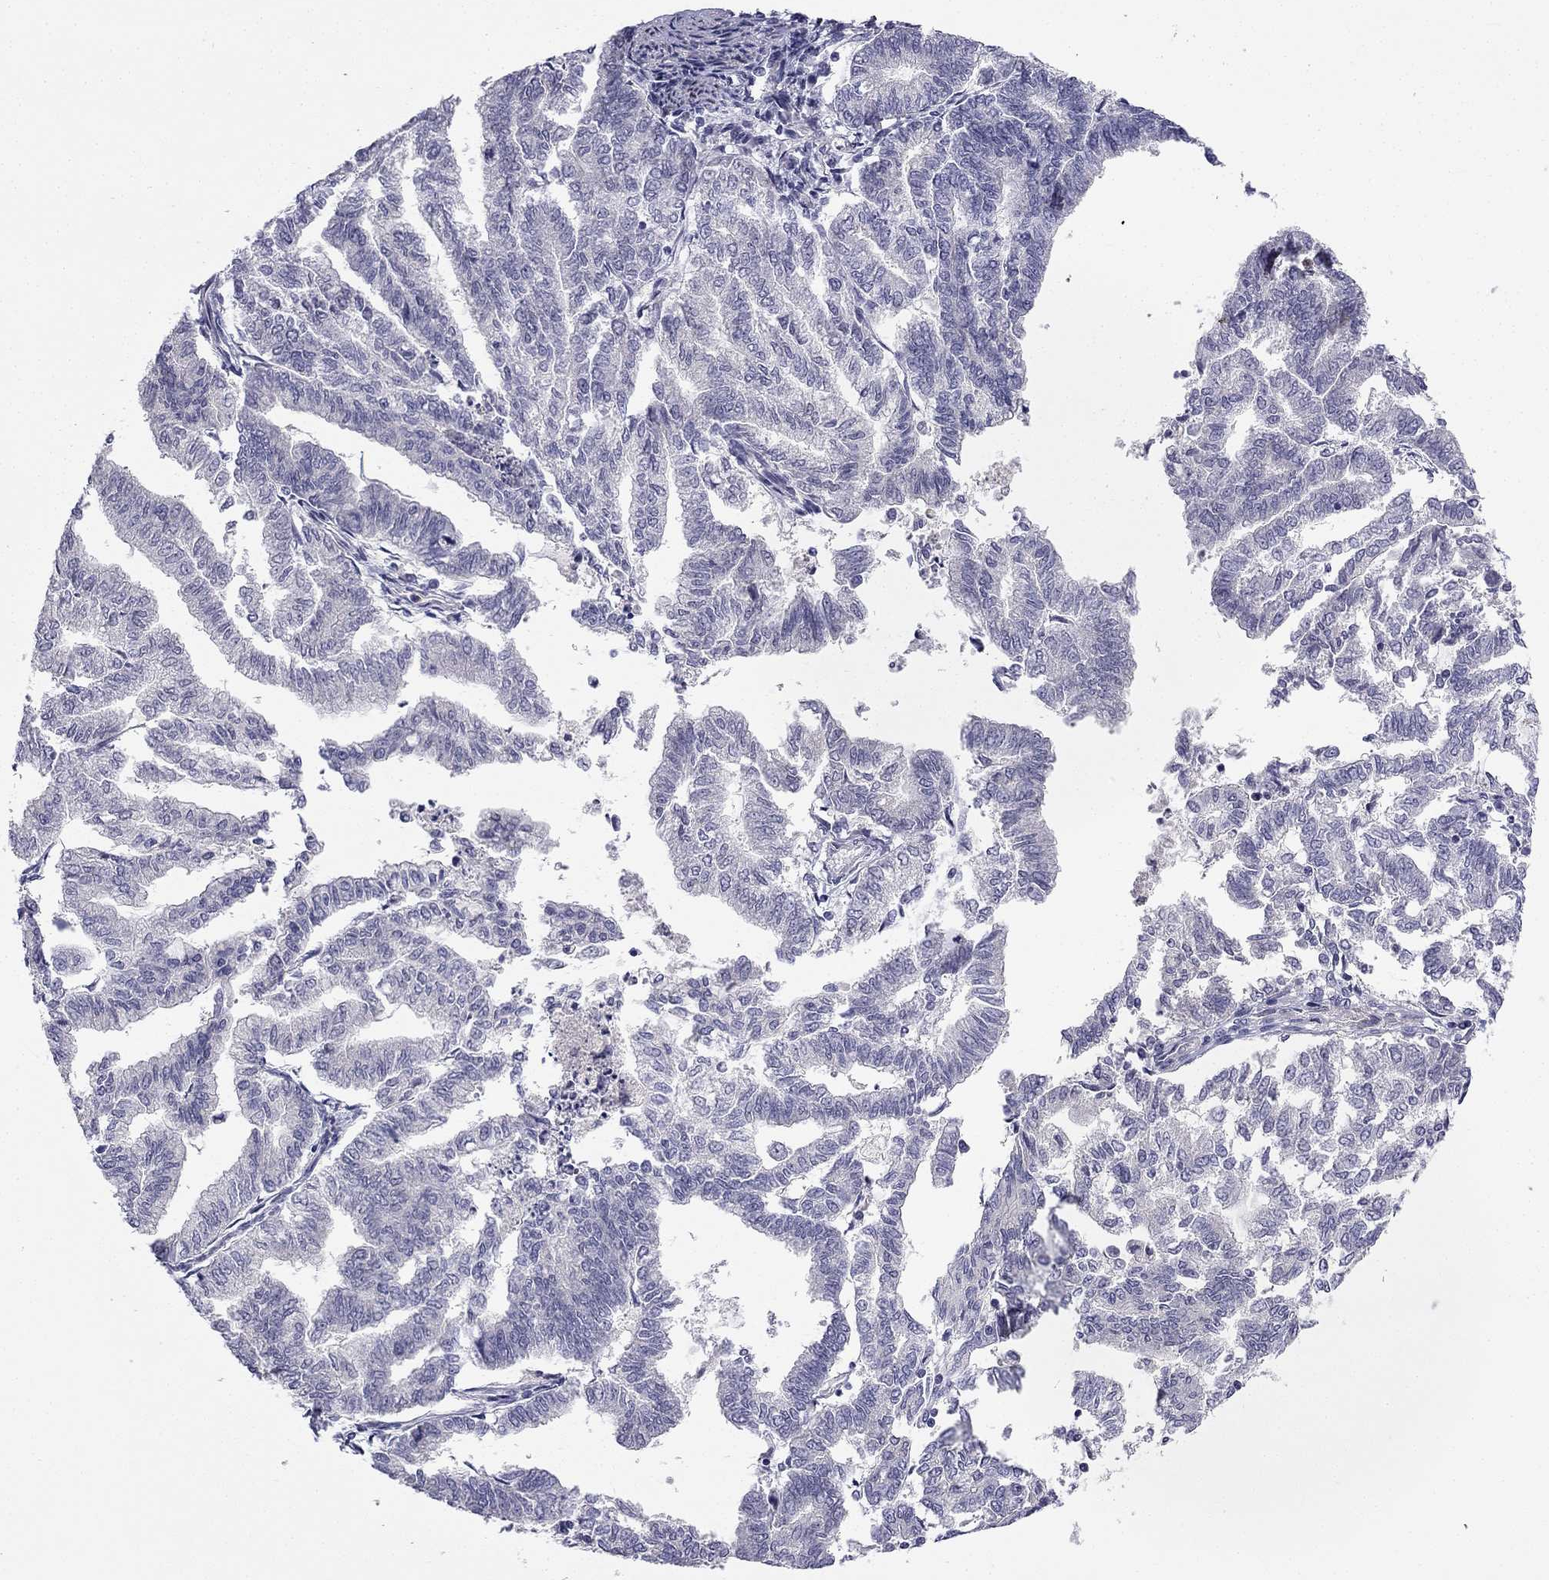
{"staining": {"intensity": "negative", "quantity": "none", "location": "none"}, "tissue": "endometrial cancer", "cell_type": "Tumor cells", "image_type": "cancer", "snomed": [{"axis": "morphology", "description": "Adenocarcinoma, NOS"}, {"axis": "topography", "description": "Endometrium"}], "caption": "There is no significant staining in tumor cells of adenocarcinoma (endometrial). (DAB (3,3'-diaminobenzidine) IHC with hematoxylin counter stain).", "gene": "C16orf89", "patient": {"sex": "female", "age": 79}}